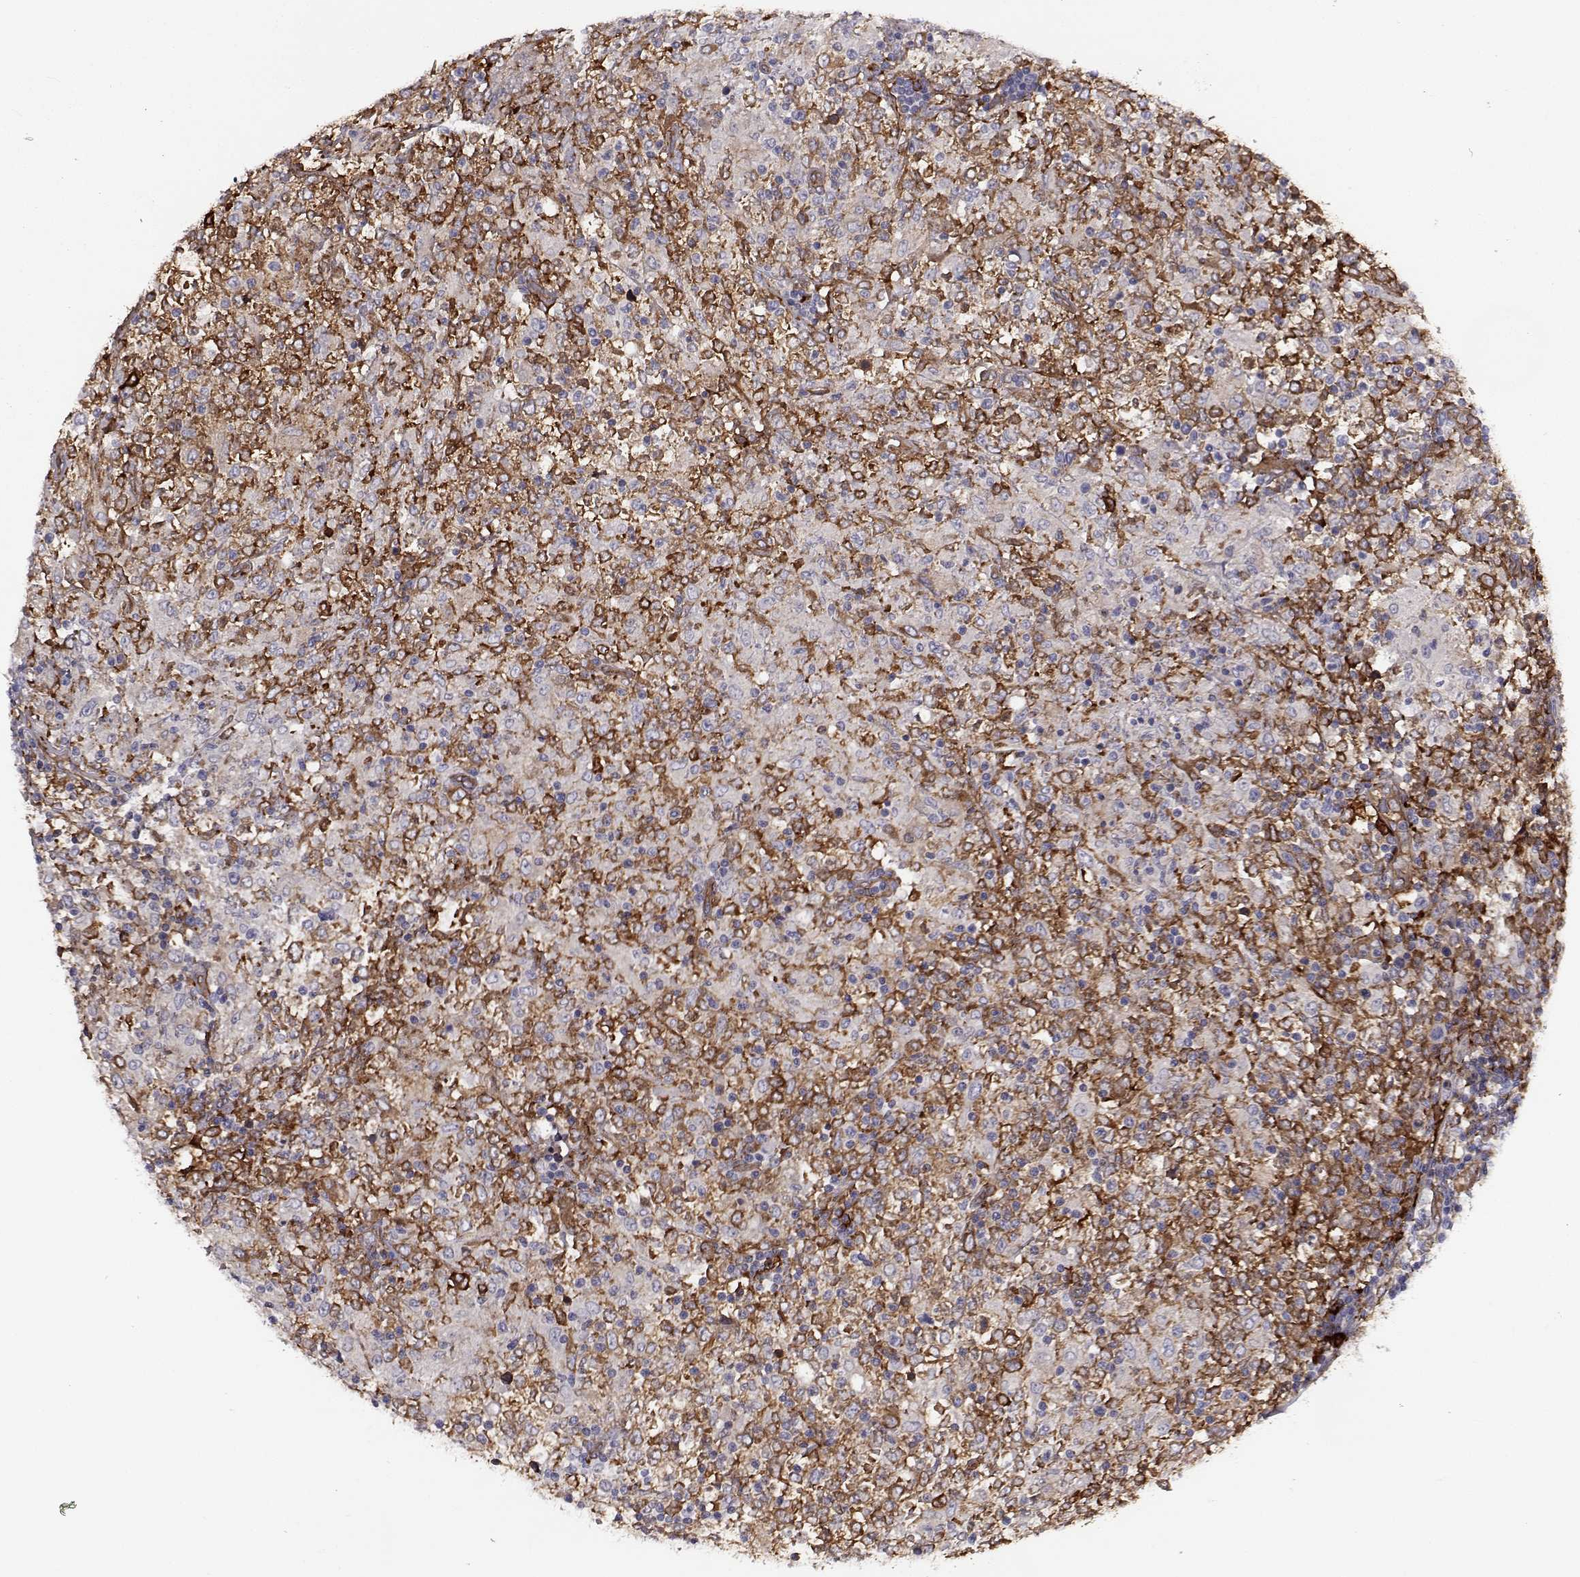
{"staining": {"intensity": "negative", "quantity": "none", "location": "none"}, "tissue": "lymphoma", "cell_type": "Tumor cells", "image_type": "cancer", "snomed": [{"axis": "morphology", "description": "Malignant lymphoma, non-Hodgkin's type, High grade"}, {"axis": "topography", "description": "Lymph node"}], "caption": "Immunohistochemical staining of lymphoma exhibits no significant expression in tumor cells.", "gene": "TRIP10", "patient": {"sex": "female", "age": 84}}